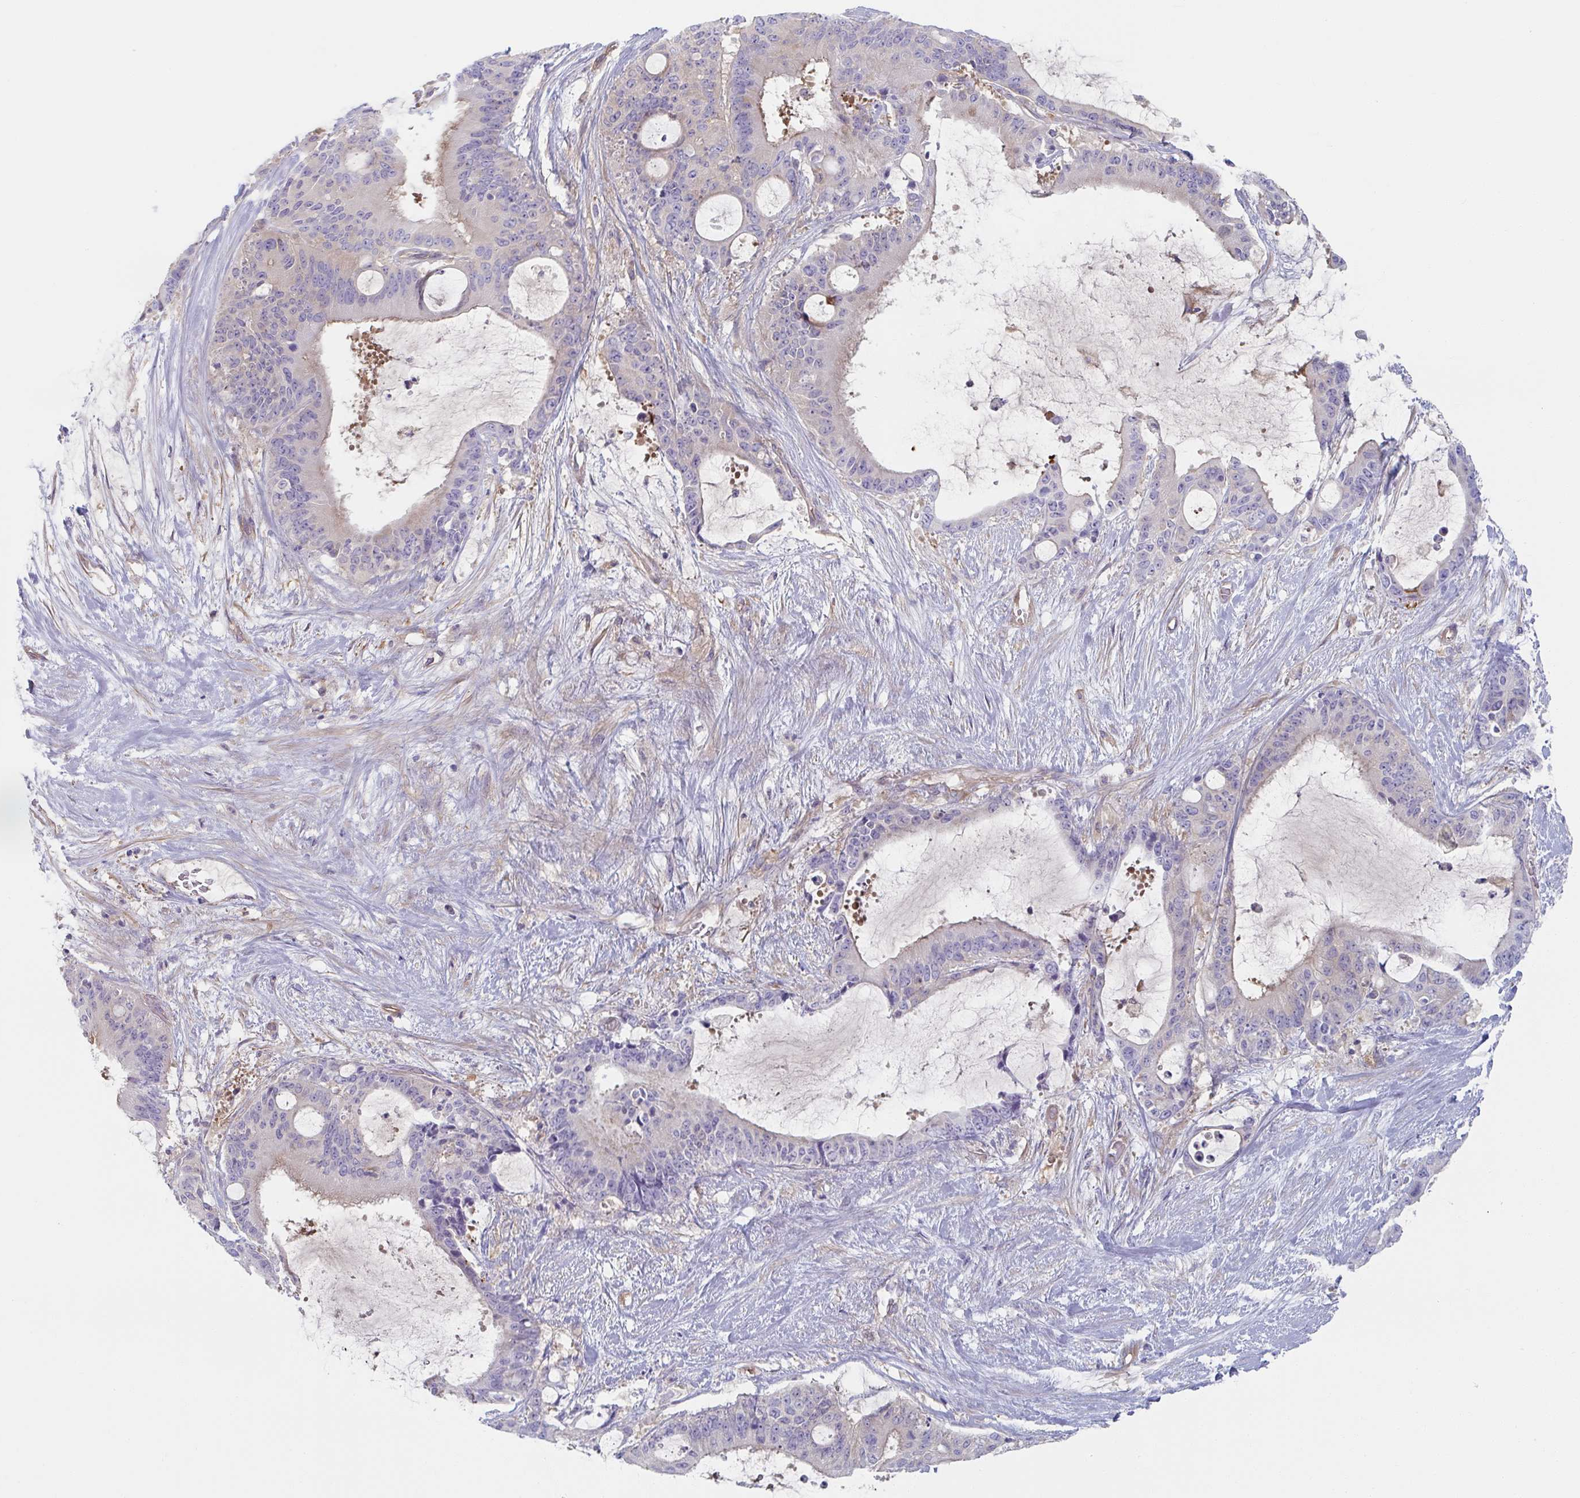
{"staining": {"intensity": "weak", "quantity": "<25%", "location": "cytoplasmic/membranous"}, "tissue": "liver cancer", "cell_type": "Tumor cells", "image_type": "cancer", "snomed": [{"axis": "morphology", "description": "Normal tissue, NOS"}, {"axis": "morphology", "description": "Cholangiocarcinoma"}, {"axis": "topography", "description": "Liver"}, {"axis": "topography", "description": "Peripheral nerve tissue"}], "caption": "Human liver cholangiocarcinoma stained for a protein using immunohistochemistry (IHC) reveals no expression in tumor cells.", "gene": "AMPD2", "patient": {"sex": "female", "age": 73}}